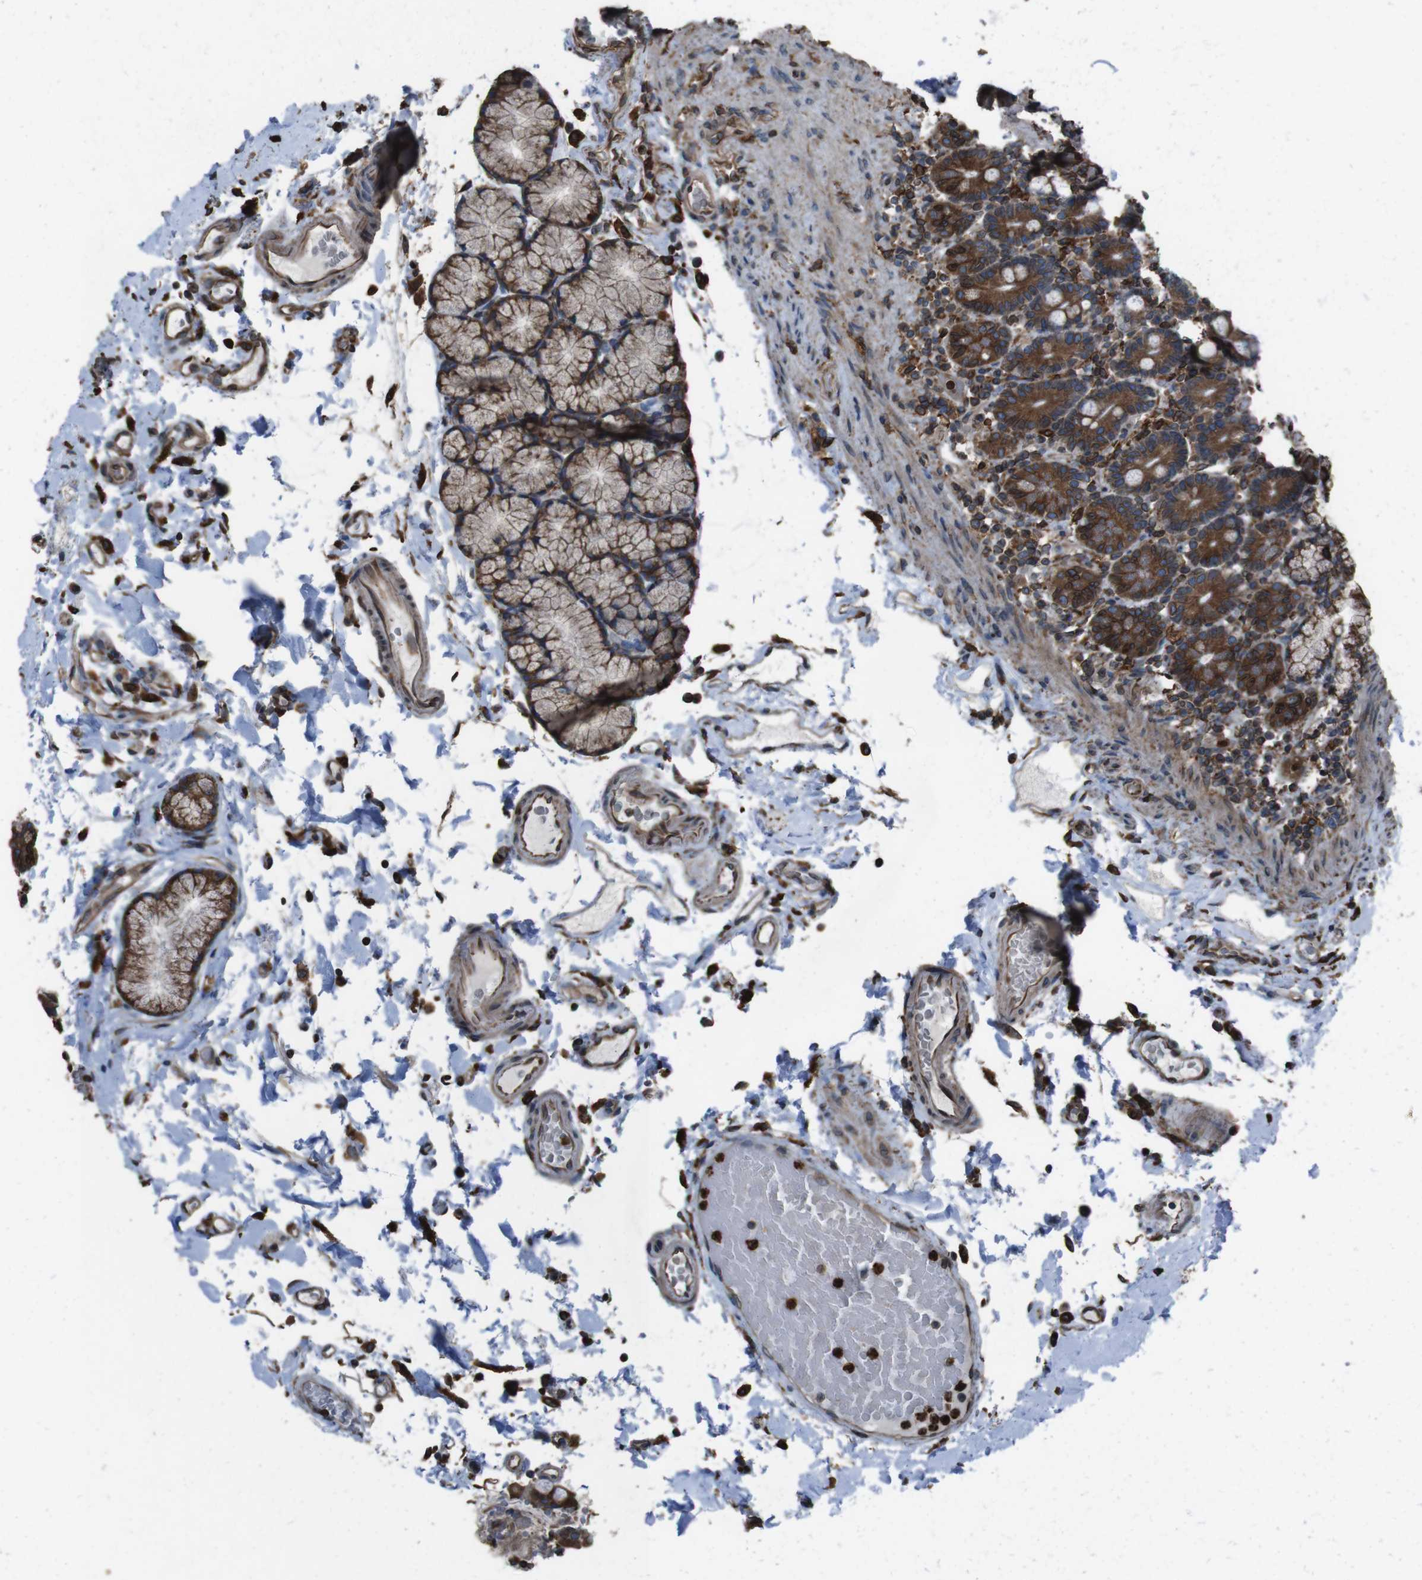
{"staining": {"intensity": "strong", "quantity": ">75%", "location": "cytoplasmic/membranous"}, "tissue": "duodenum", "cell_type": "Glandular cells", "image_type": "normal", "snomed": [{"axis": "morphology", "description": "Normal tissue, NOS"}, {"axis": "topography", "description": "Small intestine, NOS"}], "caption": "The histopathology image reveals a brown stain indicating the presence of a protein in the cytoplasmic/membranous of glandular cells in duodenum. (brown staining indicates protein expression, while blue staining denotes nuclei).", "gene": "APMAP", "patient": {"sex": "female", "age": 71}}